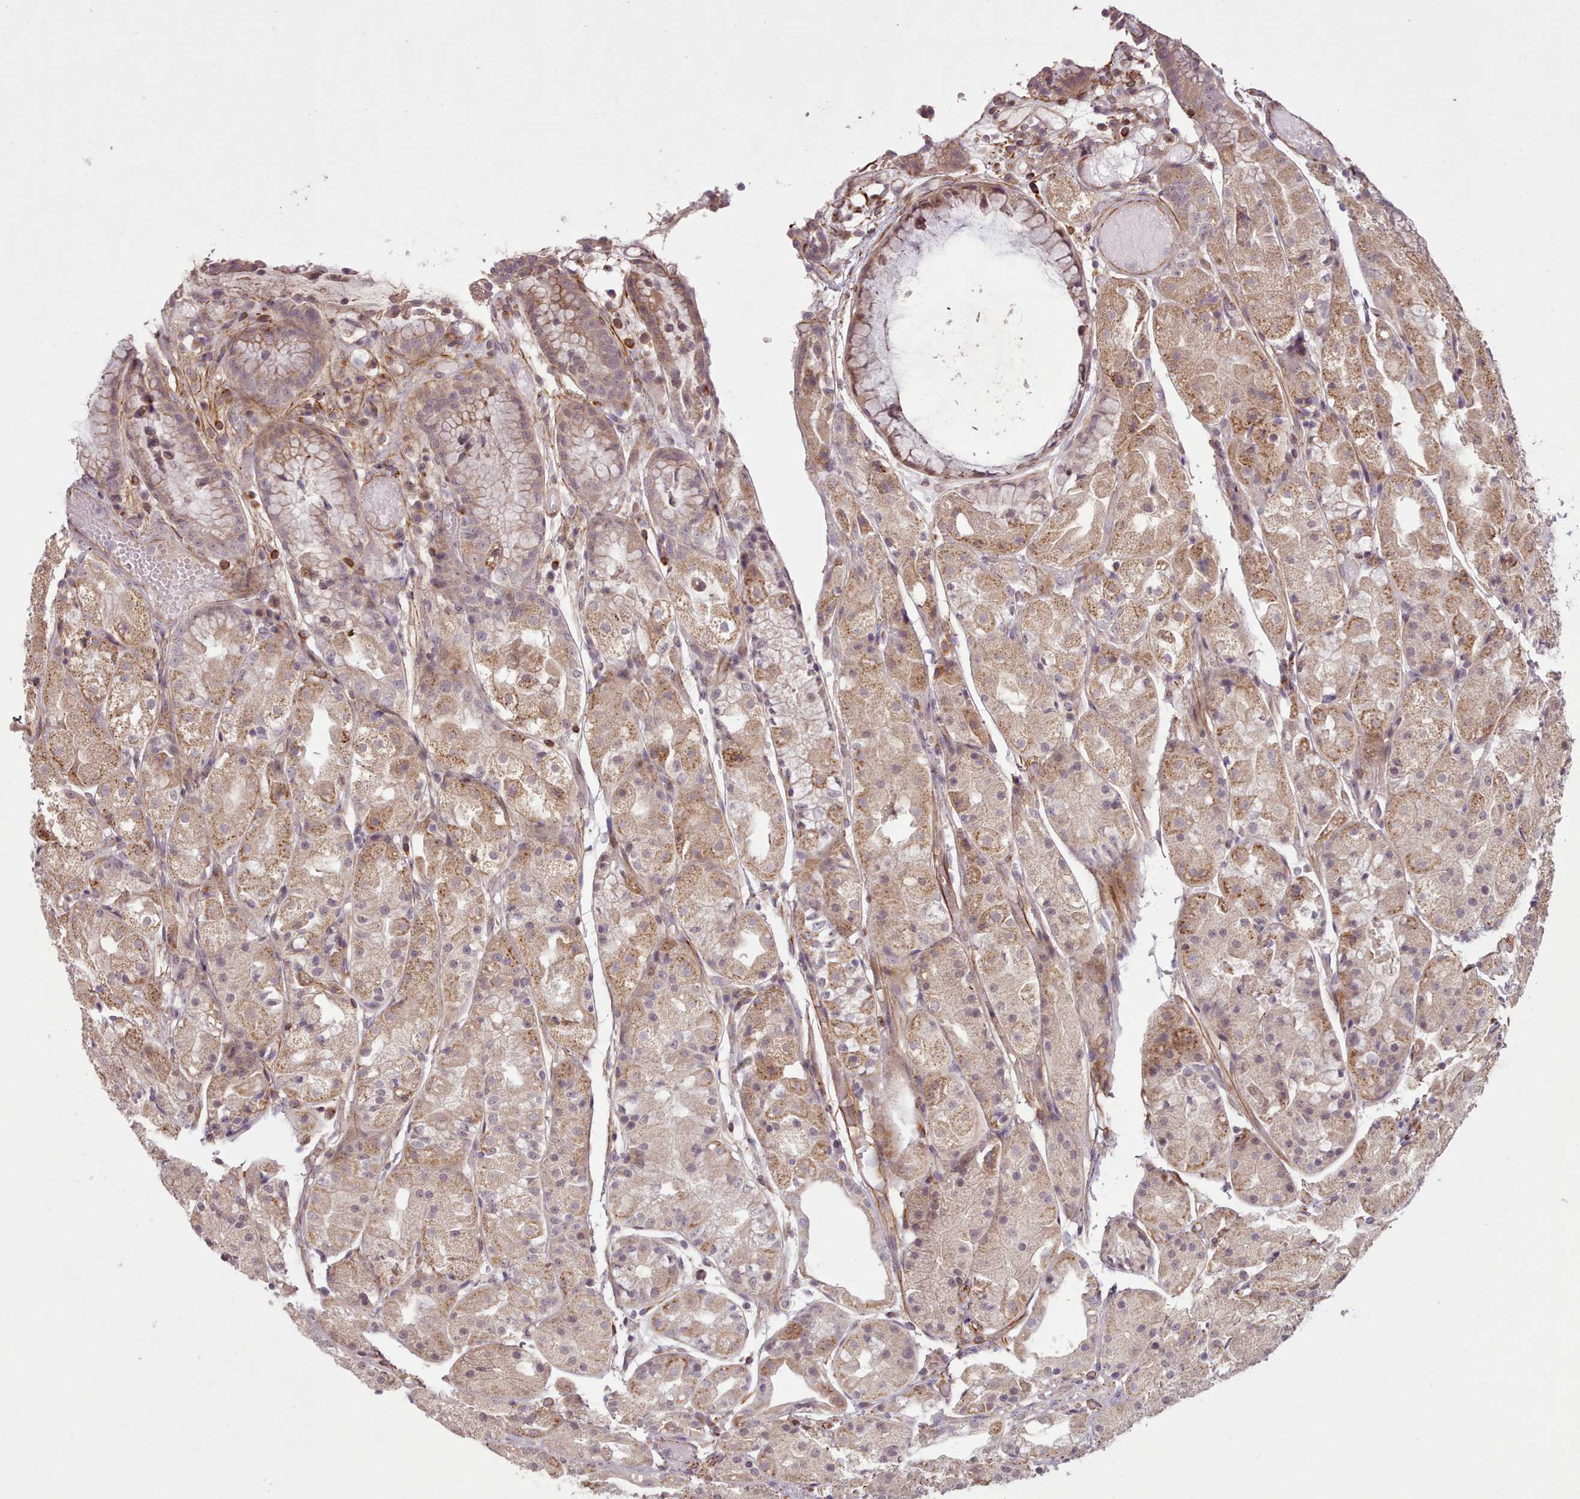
{"staining": {"intensity": "strong", "quantity": "25%-75%", "location": "cytoplasmic/membranous"}, "tissue": "stomach", "cell_type": "Glandular cells", "image_type": "normal", "snomed": [{"axis": "morphology", "description": "Normal tissue, NOS"}, {"axis": "topography", "description": "Stomach, upper"}], "caption": "Strong cytoplasmic/membranous positivity for a protein is seen in about 25%-75% of glandular cells of normal stomach using immunohistochemistry.", "gene": "GBGT1", "patient": {"sex": "male", "age": 72}}